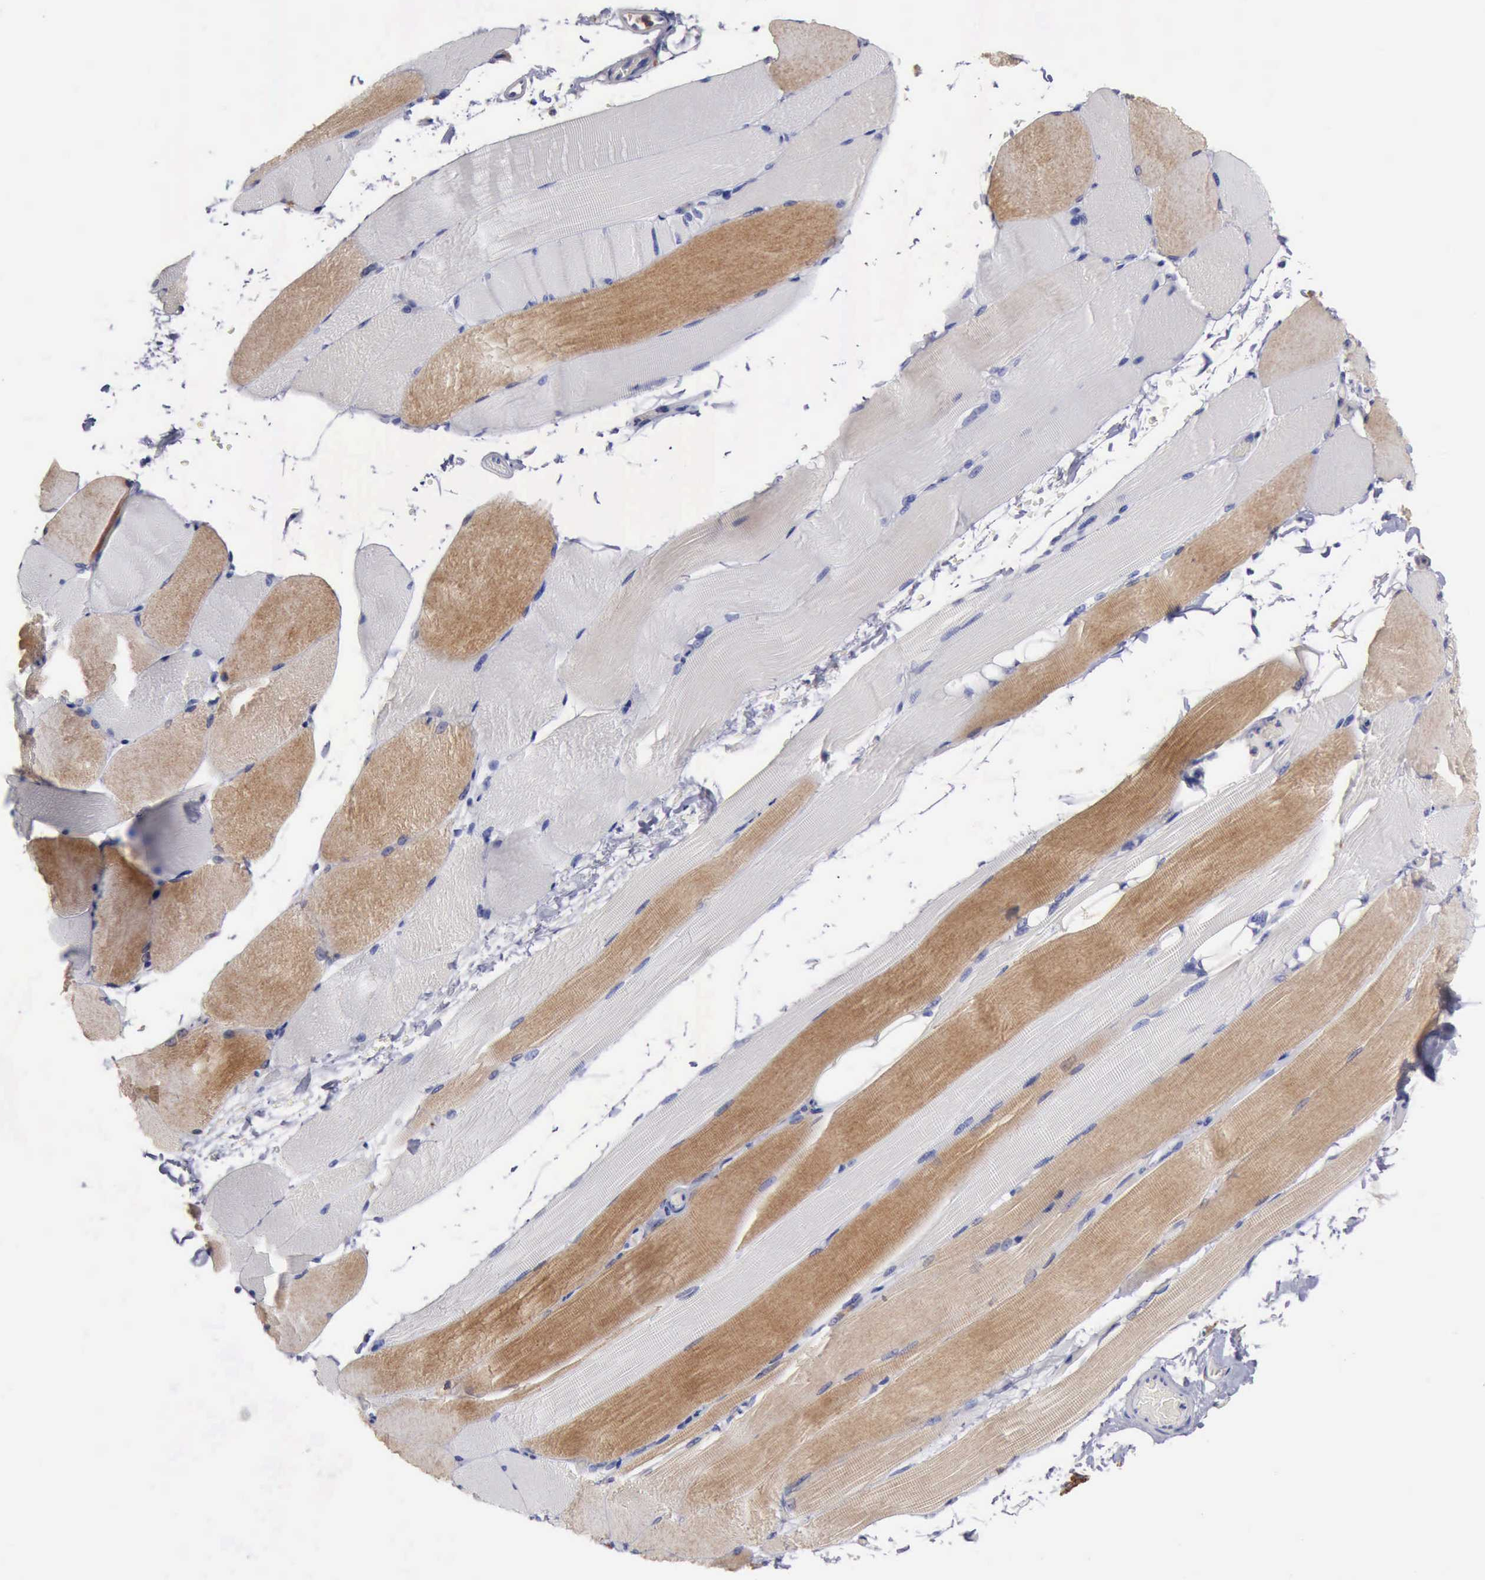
{"staining": {"intensity": "moderate", "quantity": "25%-75%", "location": "cytoplasmic/membranous"}, "tissue": "skeletal muscle", "cell_type": "Myocytes", "image_type": "normal", "snomed": [{"axis": "morphology", "description": "Normal tissue, NOS"}, {"axis": "topography", "description": "Skeletal muscle"}, {"axis": "topography", "description": "Parathyroid gland"}], "caption": "This image demonstrates immunohistochemistry staining of benign skeletal muscle, with medium moderate cytoplasmic/membranous positivity in approximately 25%-75% of myocytes.", "gene": "PTGS2", "patient": {"sex": "female", "age": 37}}